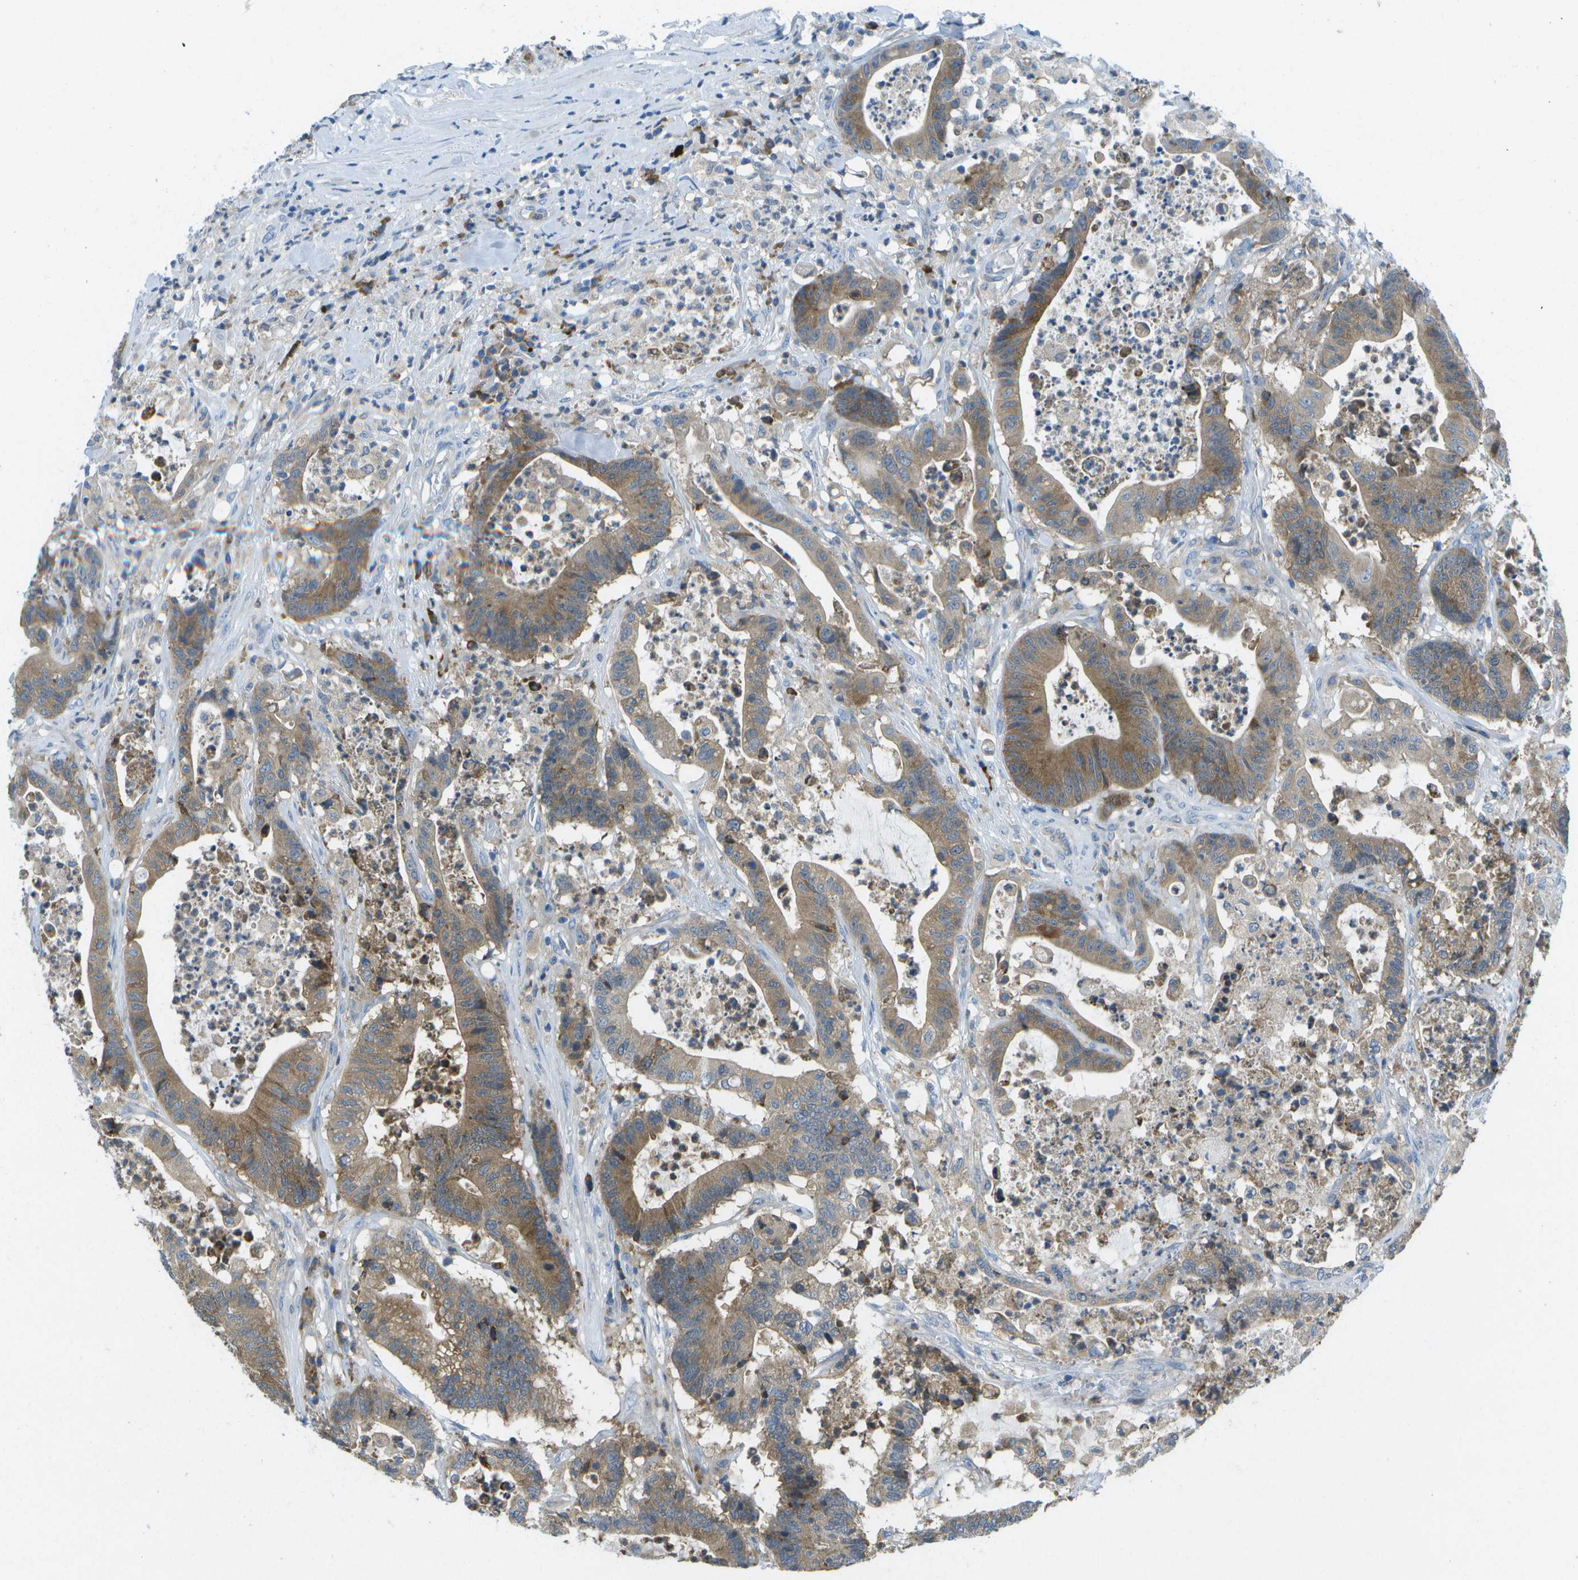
{"staining": {"intensity": "strong", "quantity": ">75%", "location": "cytoplasmic/membranous"}, "tissue": "colorectal cancer", "cell_type": "Tumor cells", "image_type": "cancer", "snomed": [{"axis": "morphology", "description": "Adenocarcinoma, NOS"}, {"axis": "topography", "description": "Colon"}], "caption": "Tumor cells exhibit high levels of strong cytoplasmic/membranous positivity in about >75% of cells in human colorectal cancer (adenocarcinoma).", "gene": "WNK2", "patient": {"sex": "female", "age": 84}}